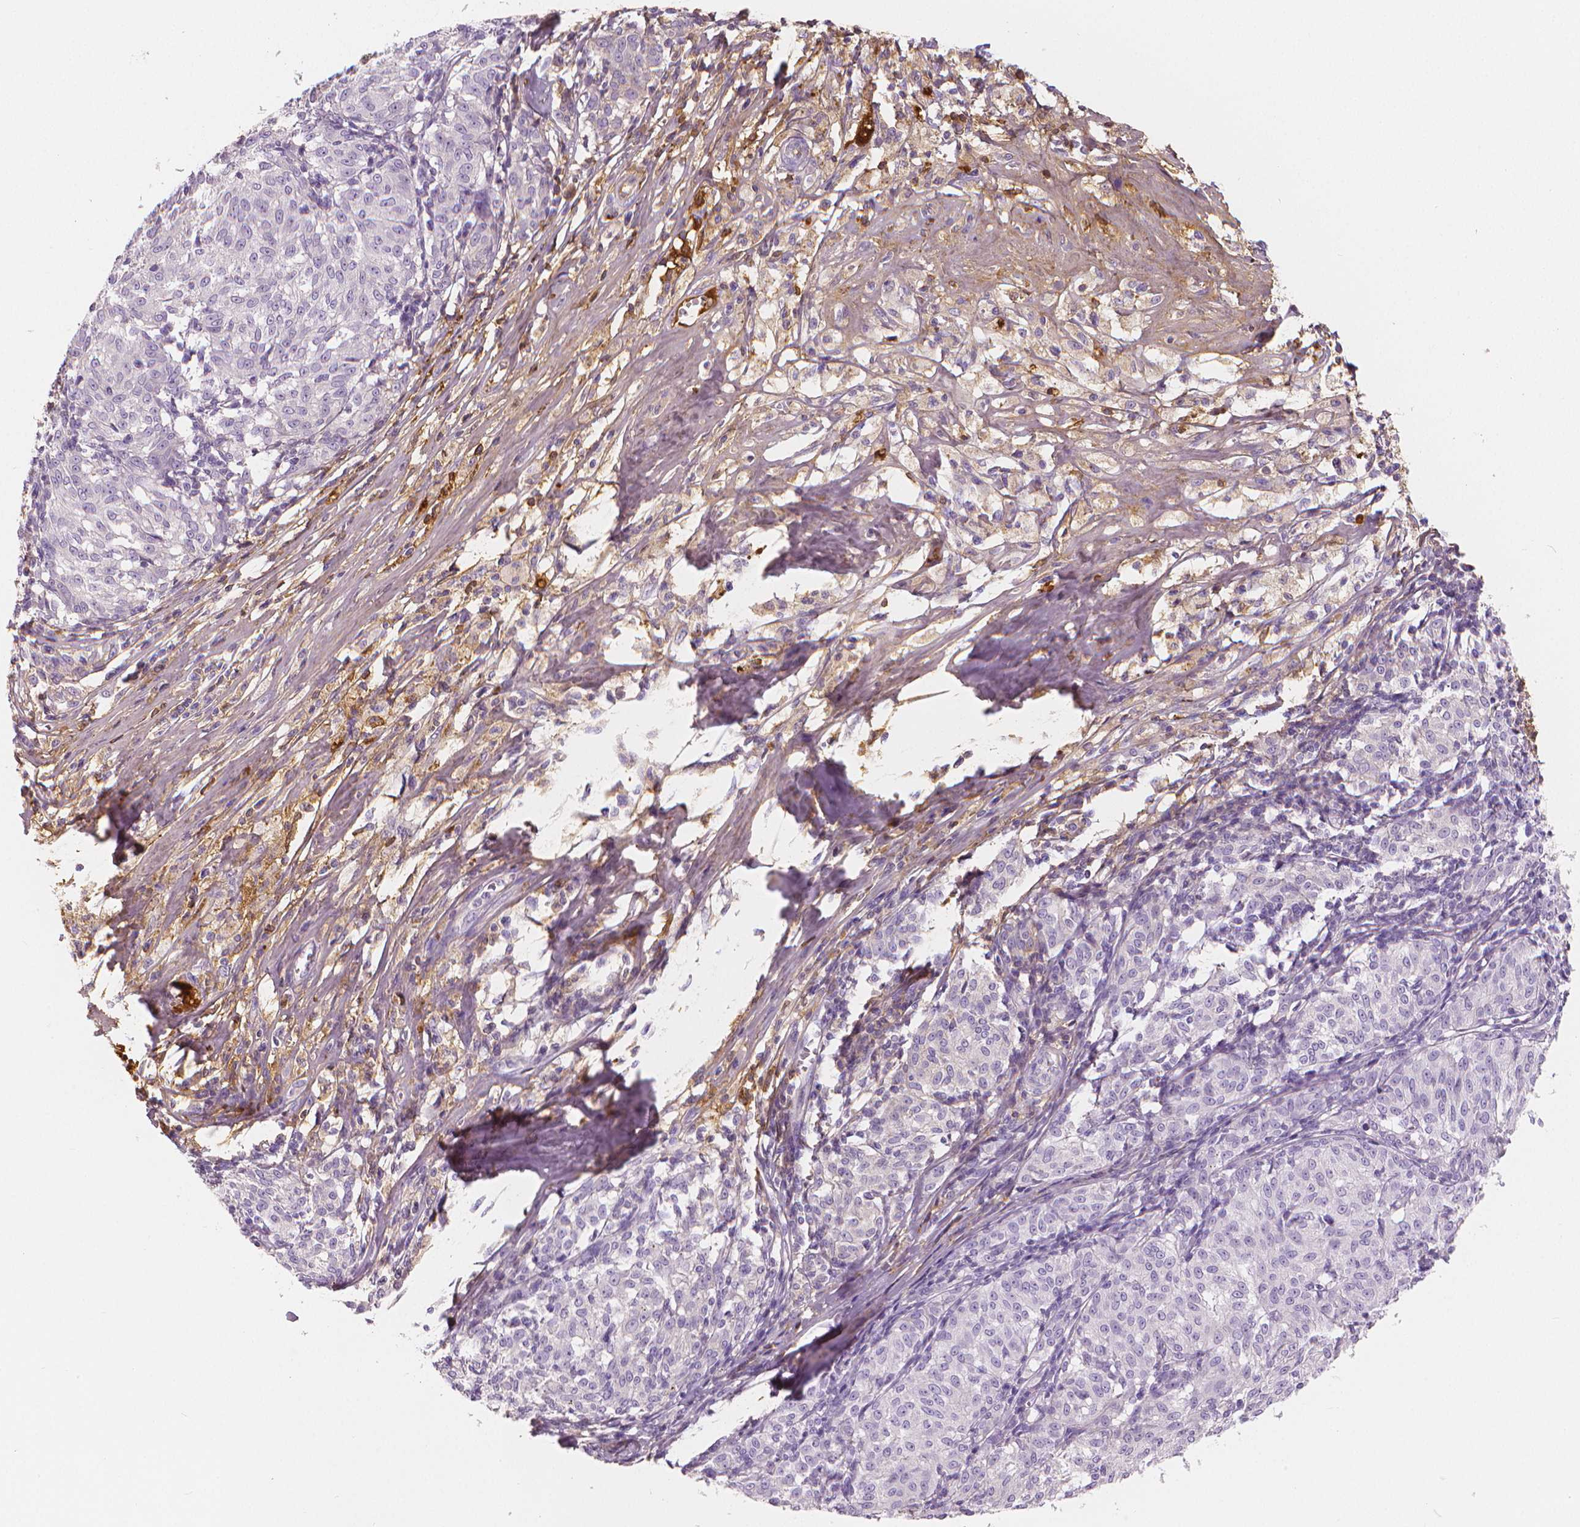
{"staining": {"intensity": "negative", "quantity": "none", "location": "none"}, "tissue": "melanoma", "cell_type": "Tumor cells", "image_type": "cancer", "snomed": [{"axis": "morphology", "description": "Malignant melanoma, NOS"}, {"axis": "topography", "description": "Skin"}], "caption": "High magnification brightfield microscopy of malignant melanoma stained with DAB (3,3'-diaminobenzidine) (brown) and counterstained with hematoxylin (blue): tumor cells show no significant staining. (Immunohistochemistry (ihc), brightfield microscopy, high magnification).", "gene": "APOA4", "patient": {"sex": "female", "age": 72}}